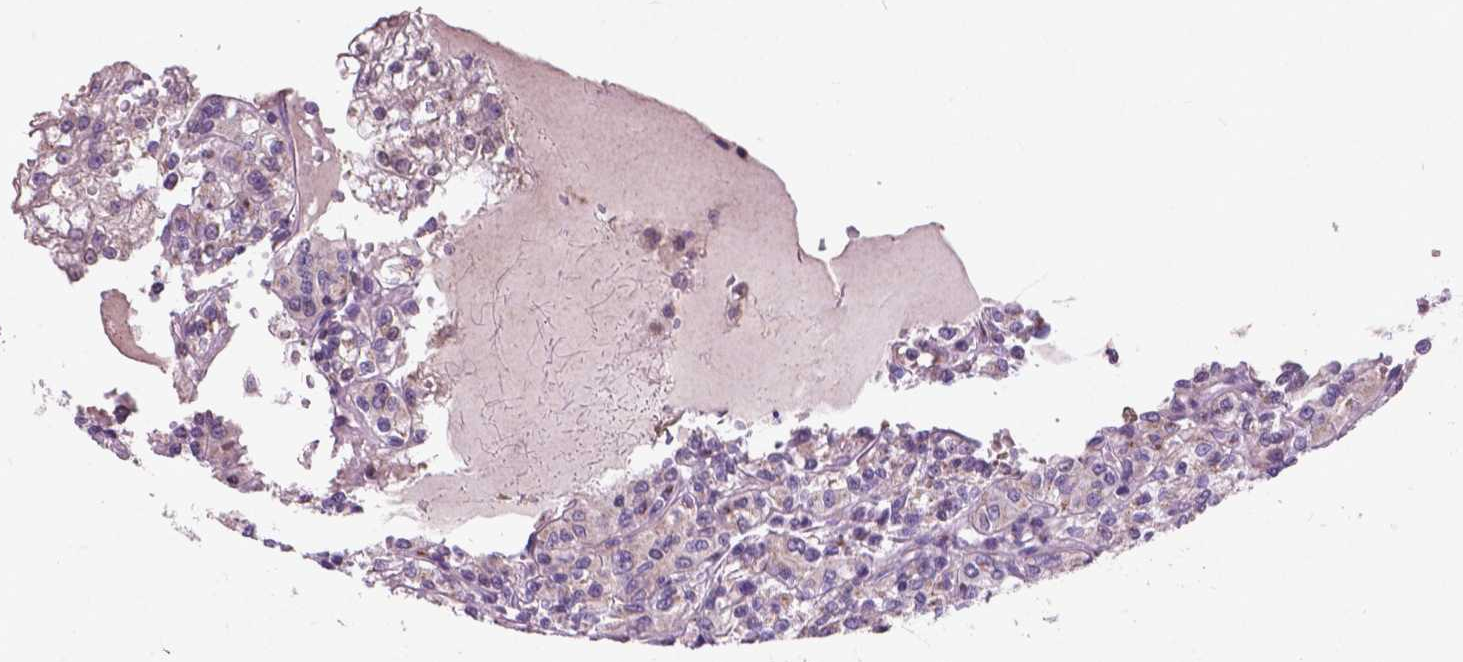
{"staining": {"intensity": "weak", "quantity": "<25%", "location": "cytoplasmic/membranous"}, "tissue": "renal cancer", "cell_type": "Tumor cells", "image_type": "cancer", "snomed": [{"axis": "morphology", "description": "Adenocarcinoma, NOS"}, {"axis": "topography", "description": "Kidney"}], "caption": "Immunohistochemical staining of human renal cancer (adenocarcinoma) demonstrates no significant staining in tumor cells.", "gene": "ATG4D", "patient": {"sex": "male", "age": 36}}